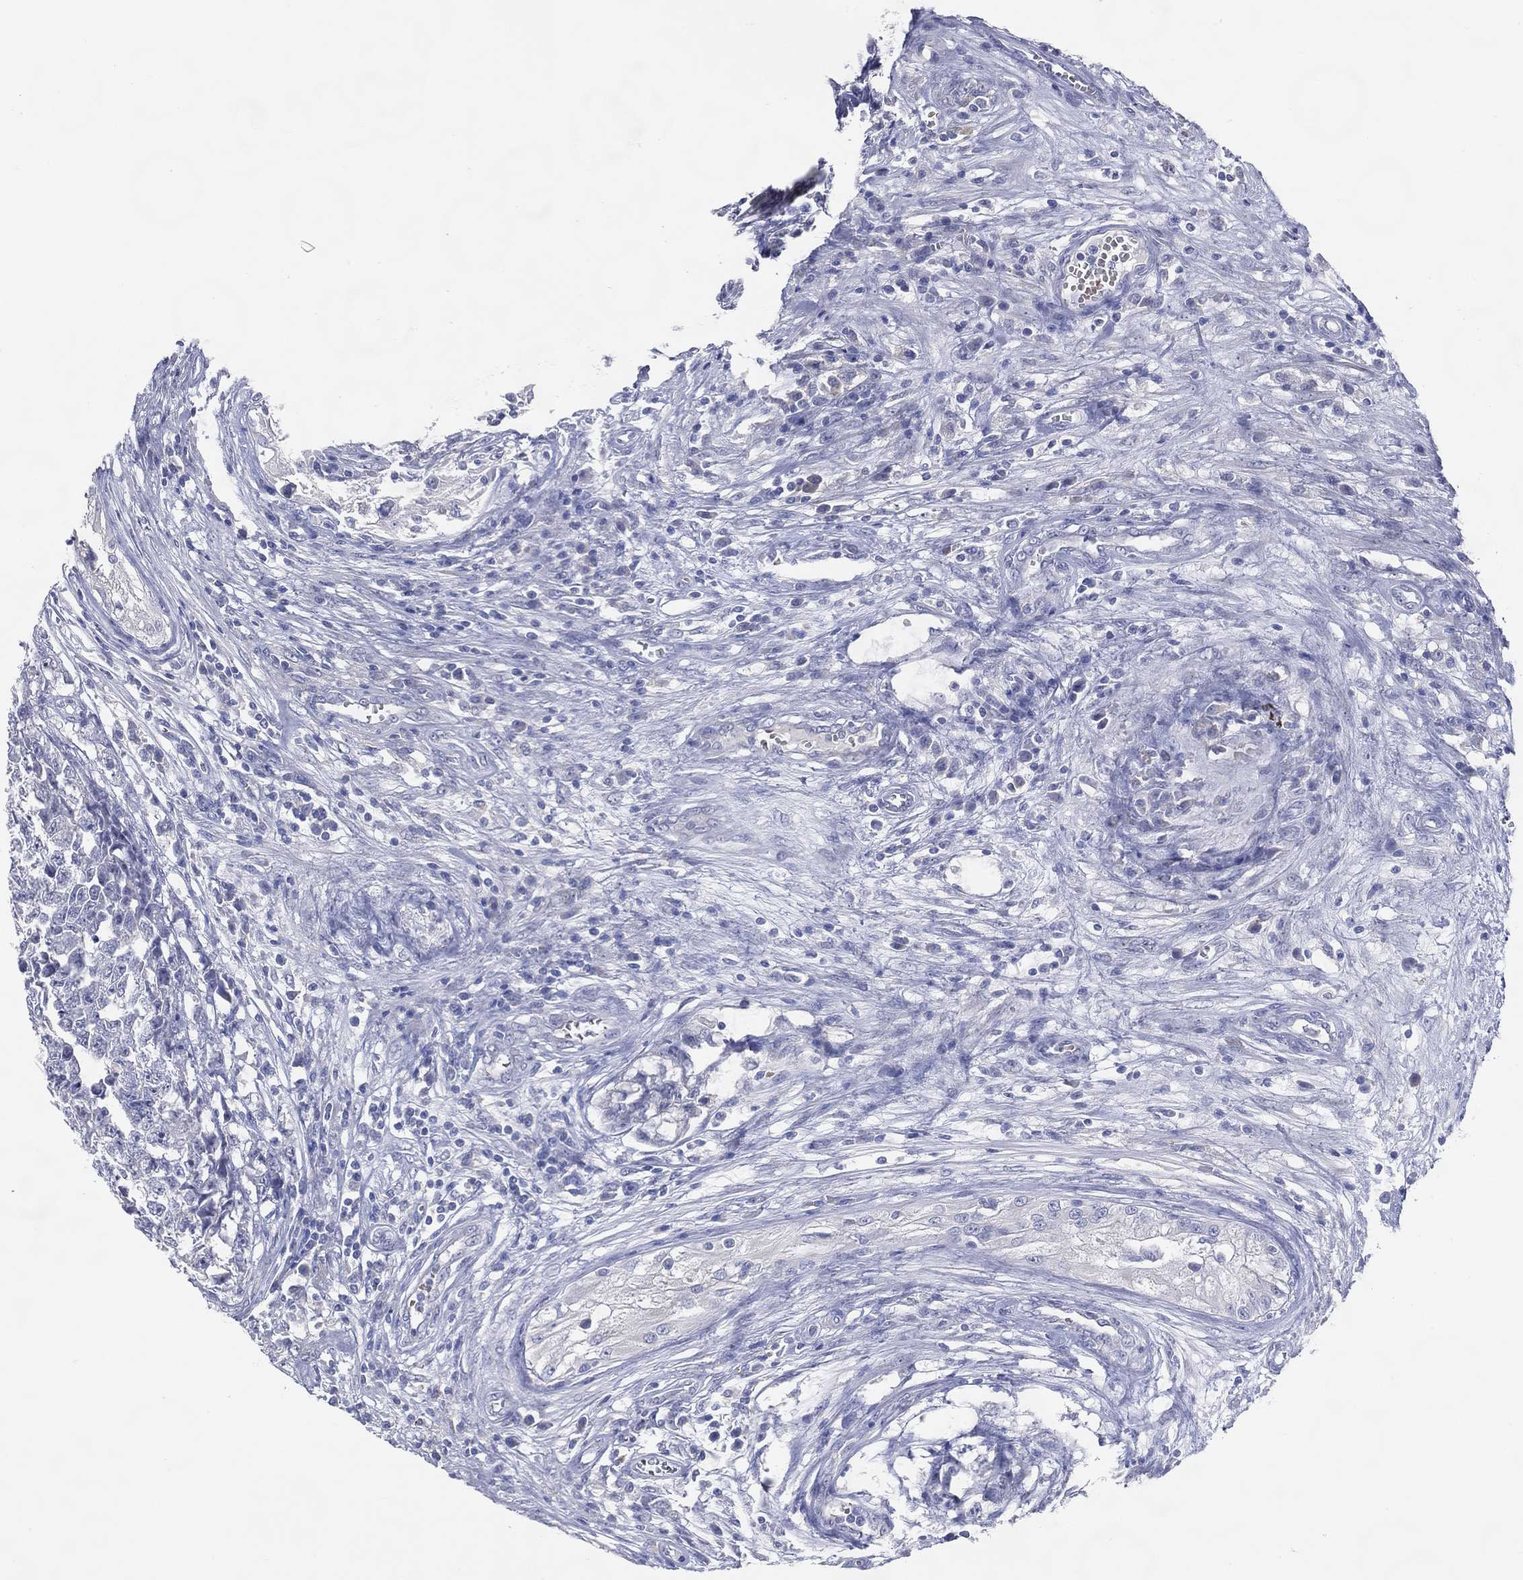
{"staining": {"intensity": "negative", "quantity": "none", "location": "none"}, "tissue": "testis cancer", "cell_type": "Tumor cells", "image_type": "cancer", "snomed": [{"axis": "morphology", "description": "Seminoma, NOS"}, {"axis": "morphology", "description": "Carcinoma, Embryonal, NOS"}, {"axis": "topography", "description": "Testis"}], "caption": "Immunohistochemistry of human embryonal carcinoma (testis) exhibits no expression in tumor cells.", "gene": "DNAH6", "patient": {"sex": "male", "age": 22}}